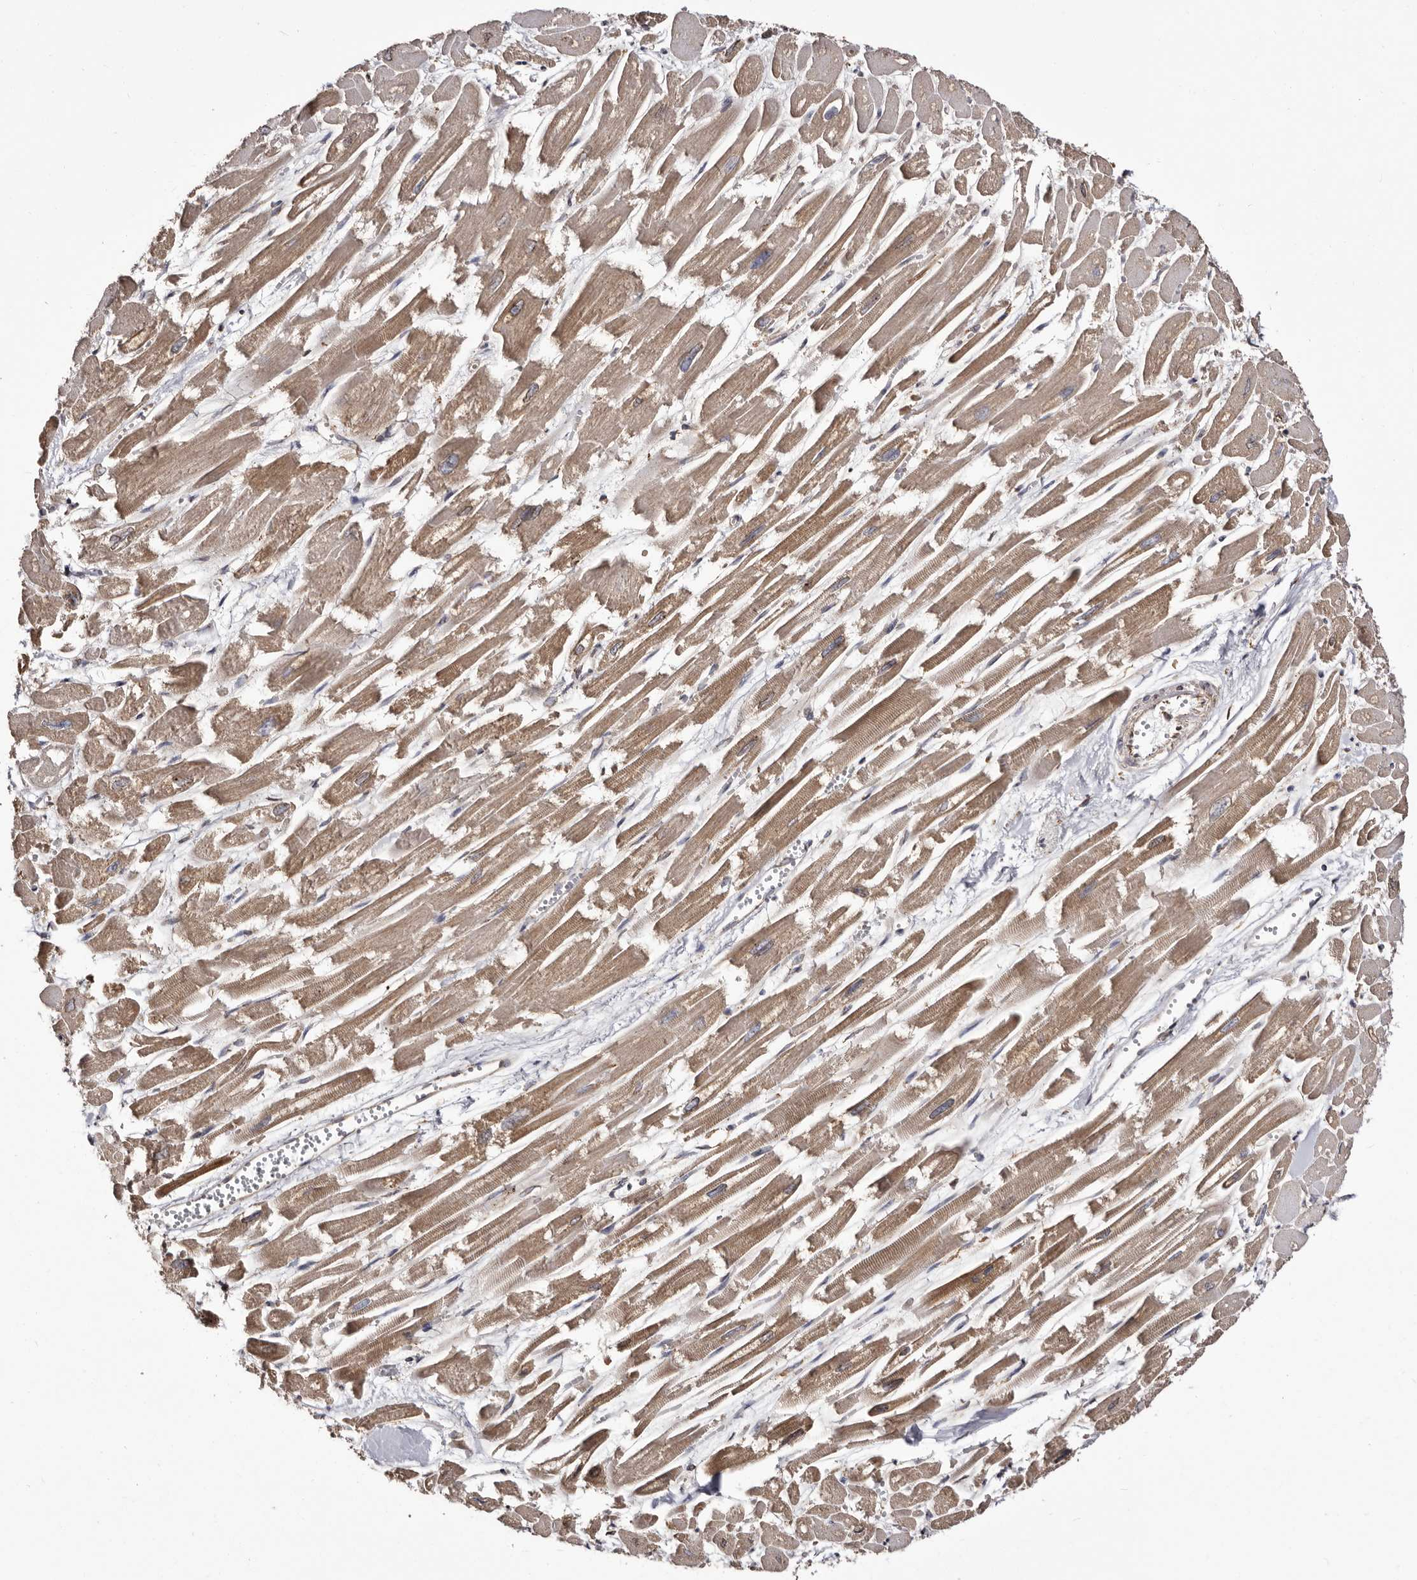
{"staining": {"intensity": "moderate", "quantity": "25%-75%", "location": "cytoplasmic/membranous"}, "tissue": "heart muscle", "cell_type": "Cardiomyocytes", "image_type": "normal", "snomed": [{"axis": "morphology", "description": "Normal tissue, NOS"}, {"axis": "topography", "description": "Heart"}], "caption": "A histopathology image of human heart muscle stained for a protein shows moderate cytoplasmic/membranous brown staining in cardiomyocytes. (Brightfield microscopy of DAB IHC at high magnification).", "gene": "ACBD6", "patient": {"sex": "male", "age": 54}}